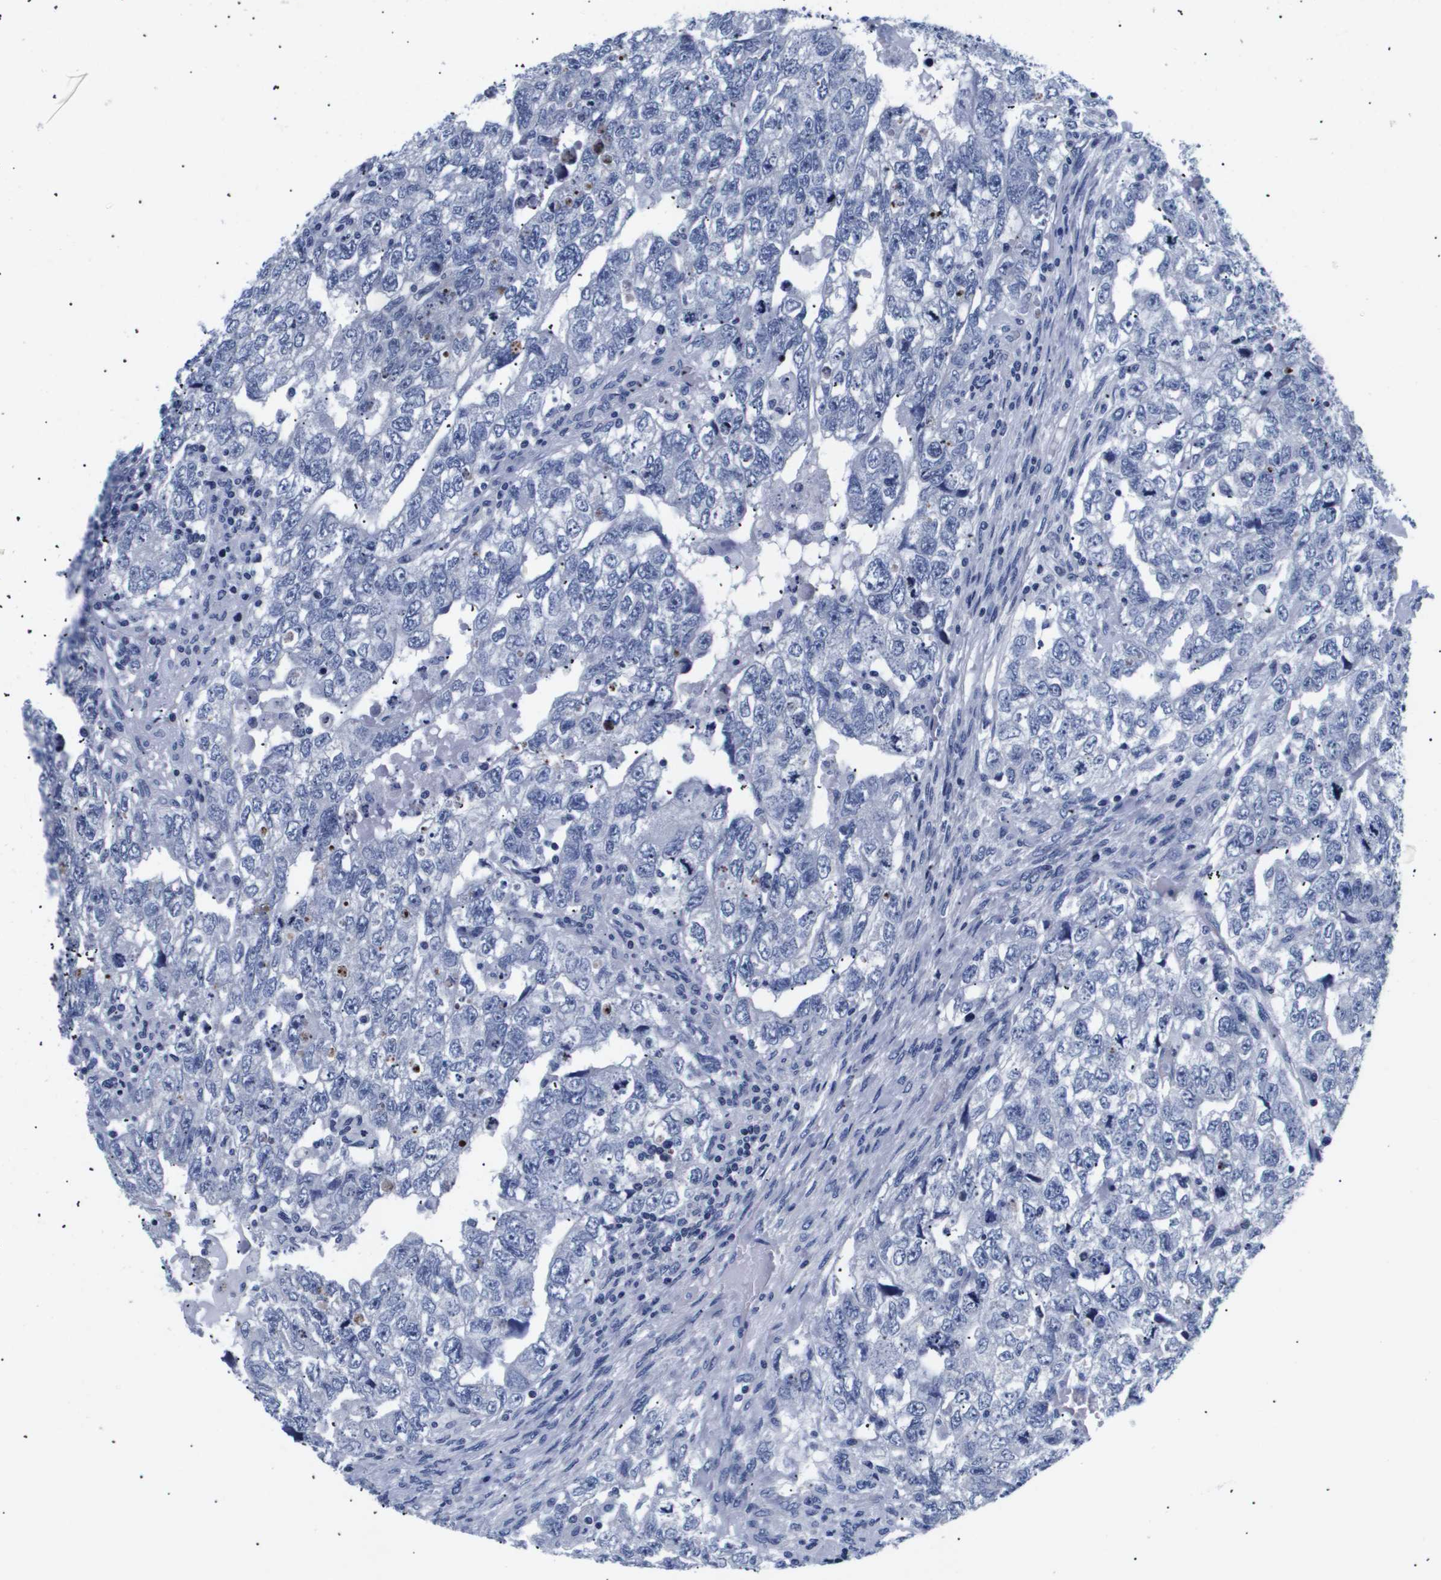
{"staining": {"intensity": "negative", "quantity": "none", "location": "none"}, "tissue": "testis cancer", "cell_type": "Tumor cells", "image_type": "cancer", "snomed": [{"axis": "morphology", "description": "Carcinoma, Embryonal, NOS"}, {"axis": "topography", "description": "Testis"}], "caption": "Testis cancer (embryonal carcinoma) stained for a protein using immunohistochemistry (IHC) exhibits no expression tumor cells.", "gene": "SHD", "patient": {"sex": "male", "age": 36}}